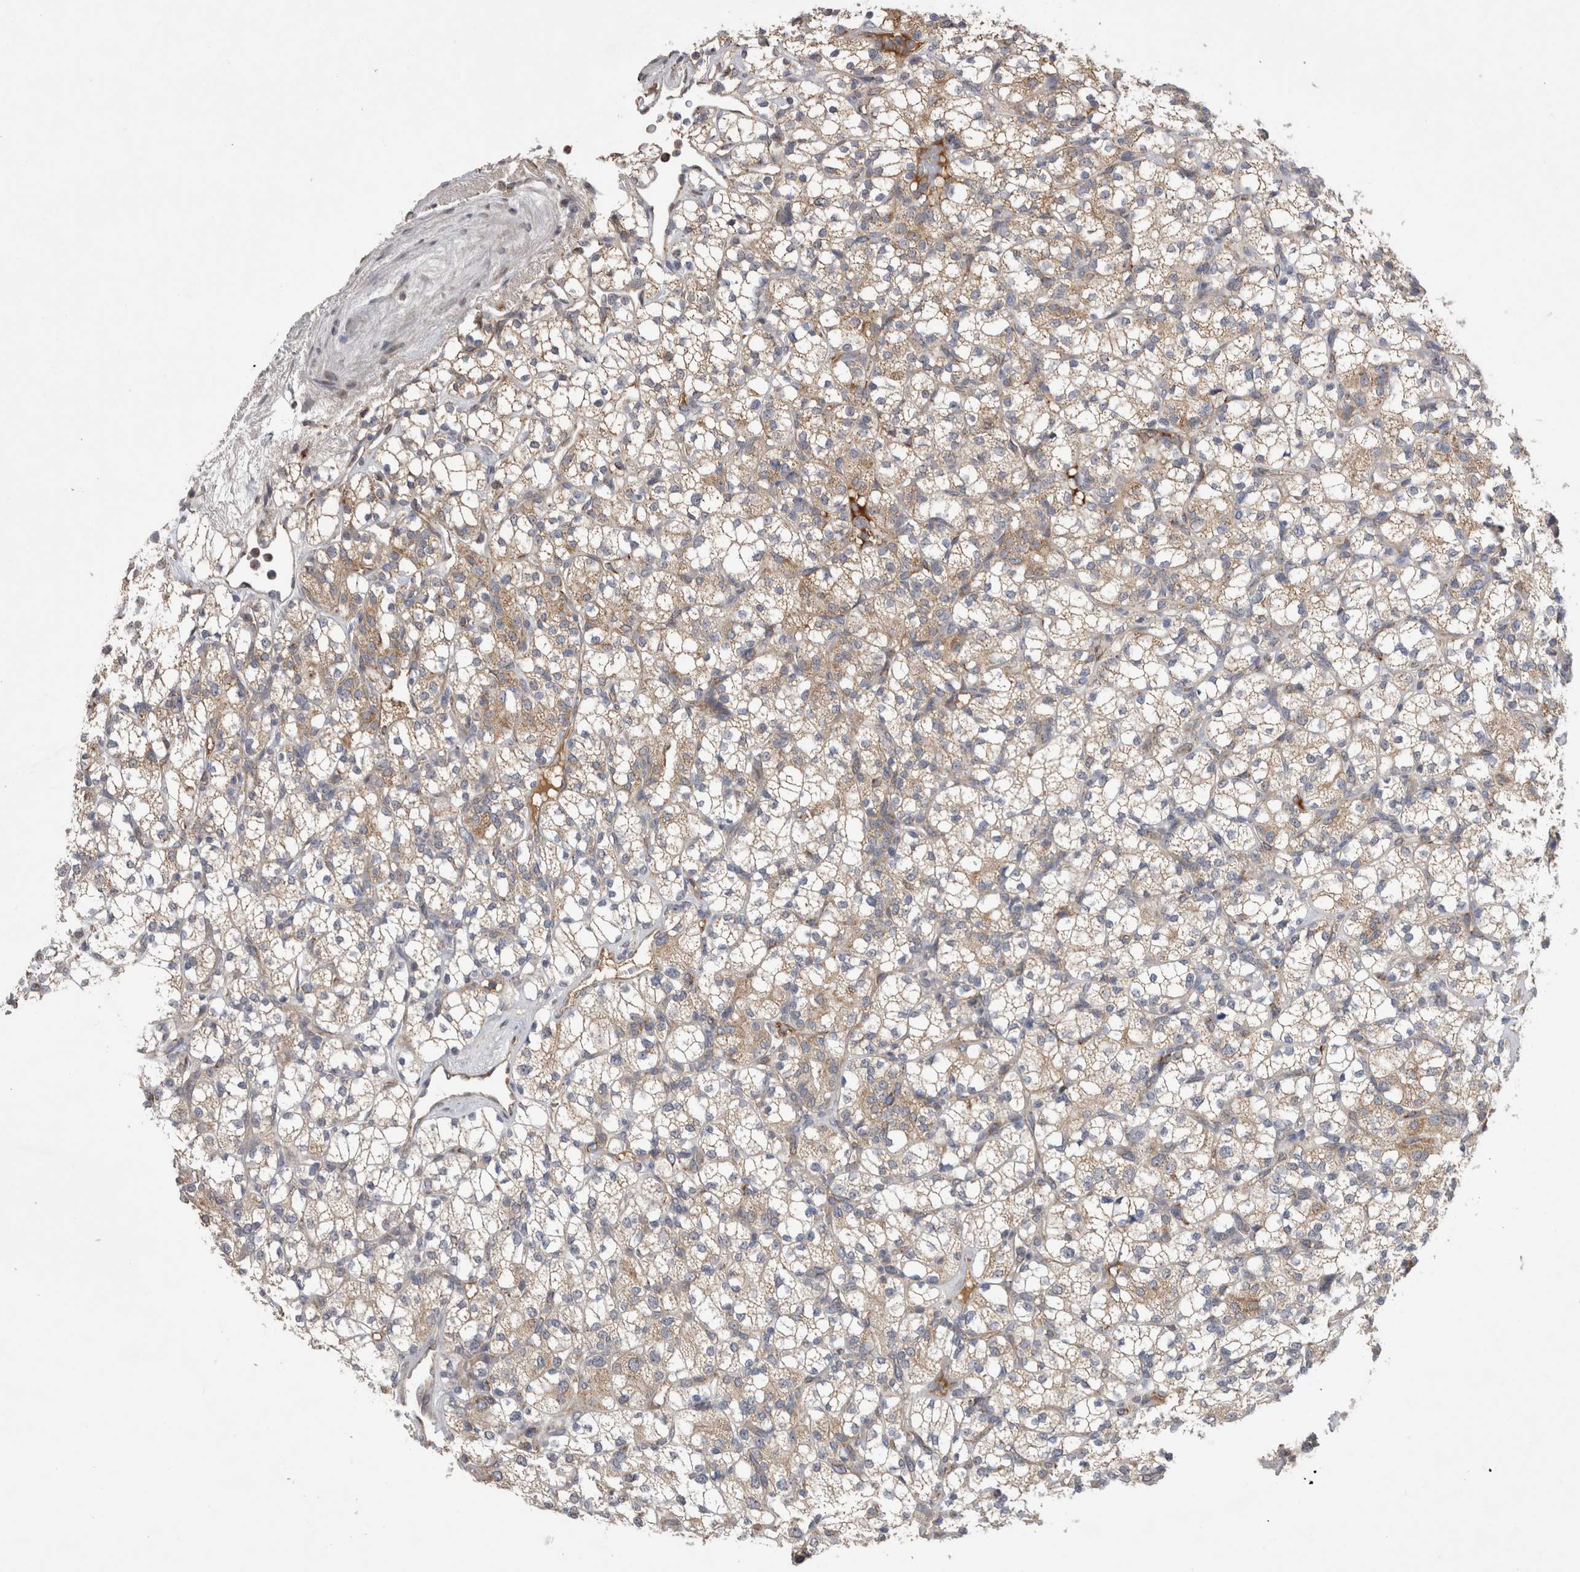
{"staining": {"intensity": "weak", "quantity": "25%-75%", "location": "cytoplasmic/membranous"}, "tissue": "renal cancer", "cell_type": "Tumor cells", "image_type": "cancer", "snomed": [{"axis": "morphology", "description": "Adenocarcinoma, NOS"}, {"axis": "topography", "description": "Kidney"}], "caption": "A high-resolution image shows IHC staining of adenocarcinoma (renal), which demonstrates weak cytoplasmic/membranous staining in about 25%-75% of tumor cells.", "gene": "DARS2", "patient": {"sex": "male", "age": 77}}